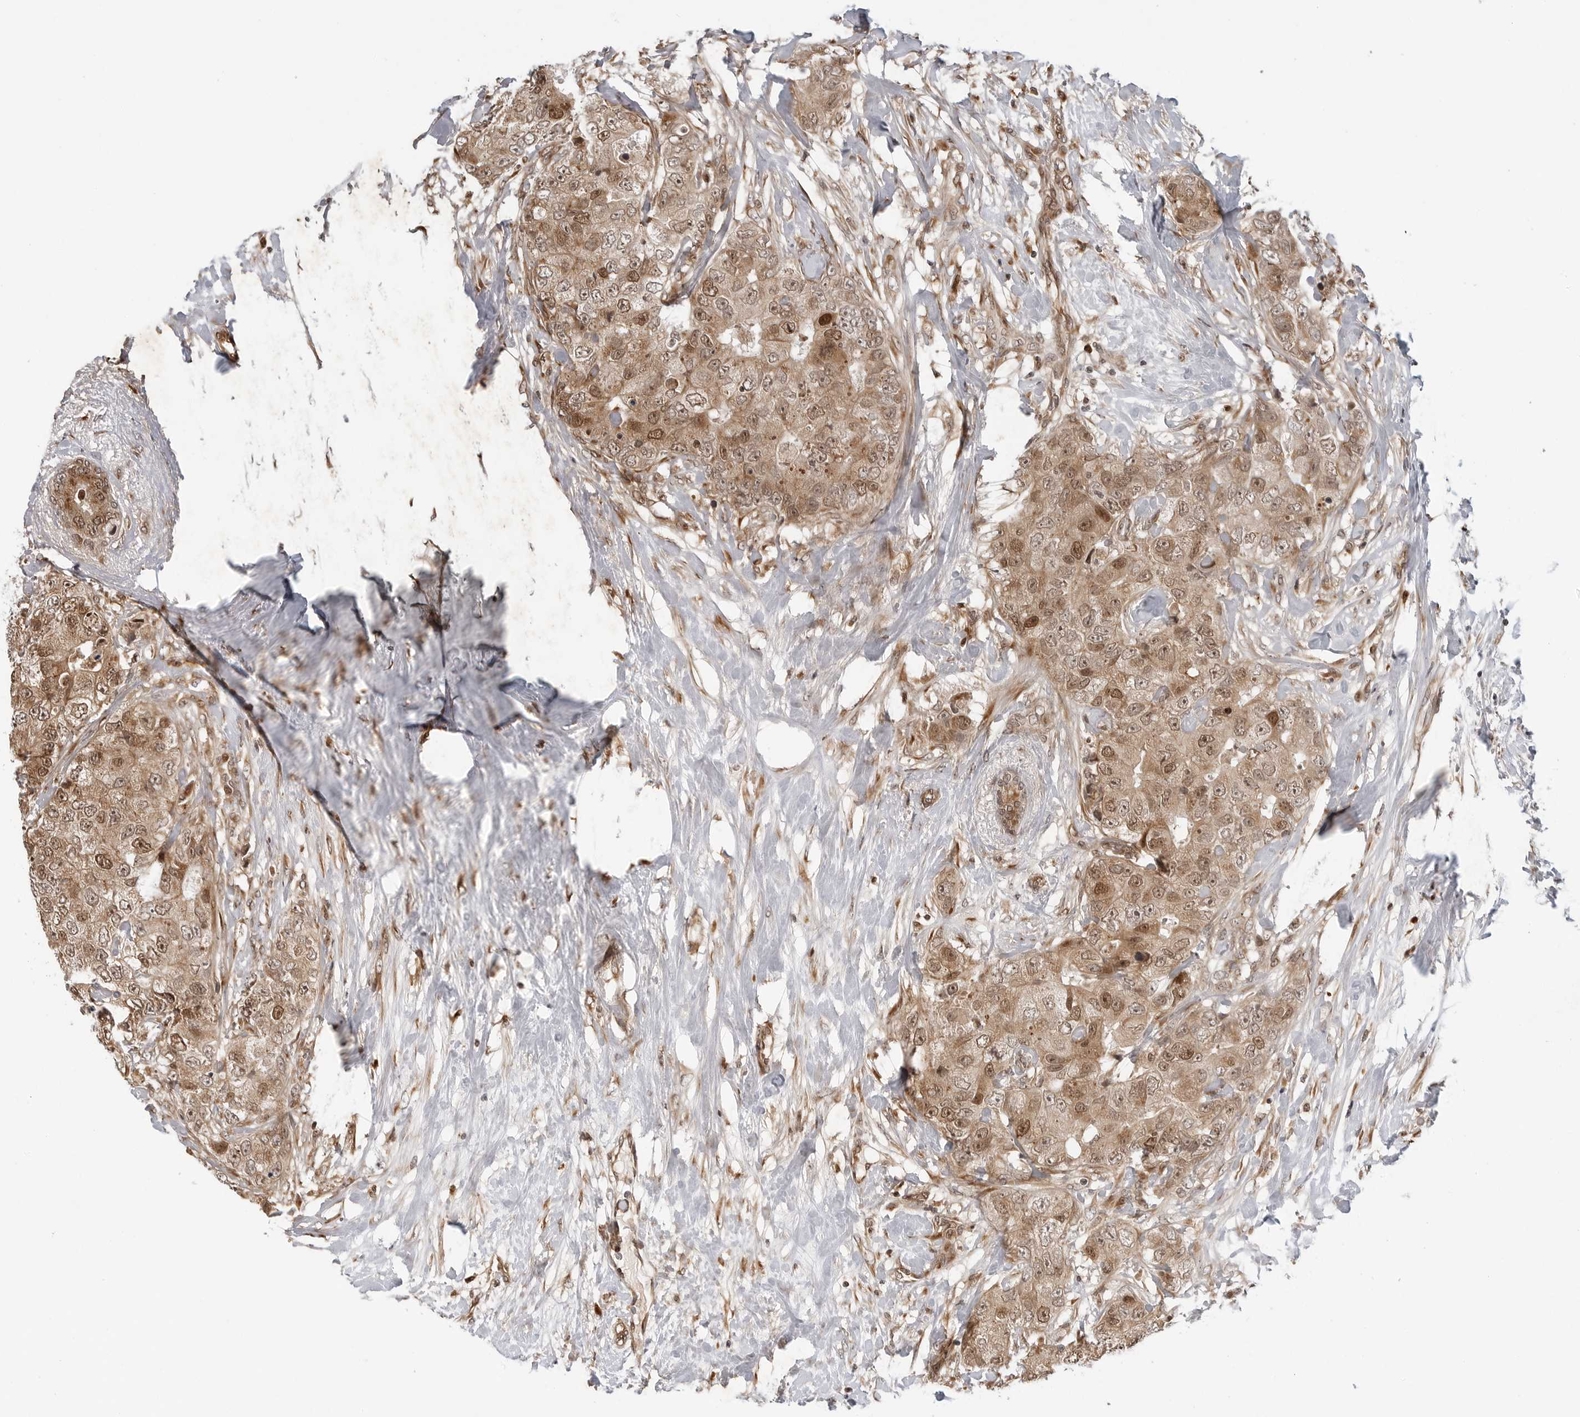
{"staining": {"intensity": "moderate", "quantity": ">75%", "location": "cytoplasmic/membranous,nuclear"}, "tissue": "breast cancer", "cell_type": "Tumor cells", "image_type": "cancer", "snomed": [{"axis": "morphology", "description": "Duct carcinoma"}, {"axis": "topography", "description": "Breast"}], "caption": "Protein expression analysis of breast cancer (invasive ductal carcinoma) reveals moderate cytoplasmic/membranous and nuclear staining in about >75% of tumor cells.", "gene": "TIPRL", "patient": {"sex": "female", "age": 62}}